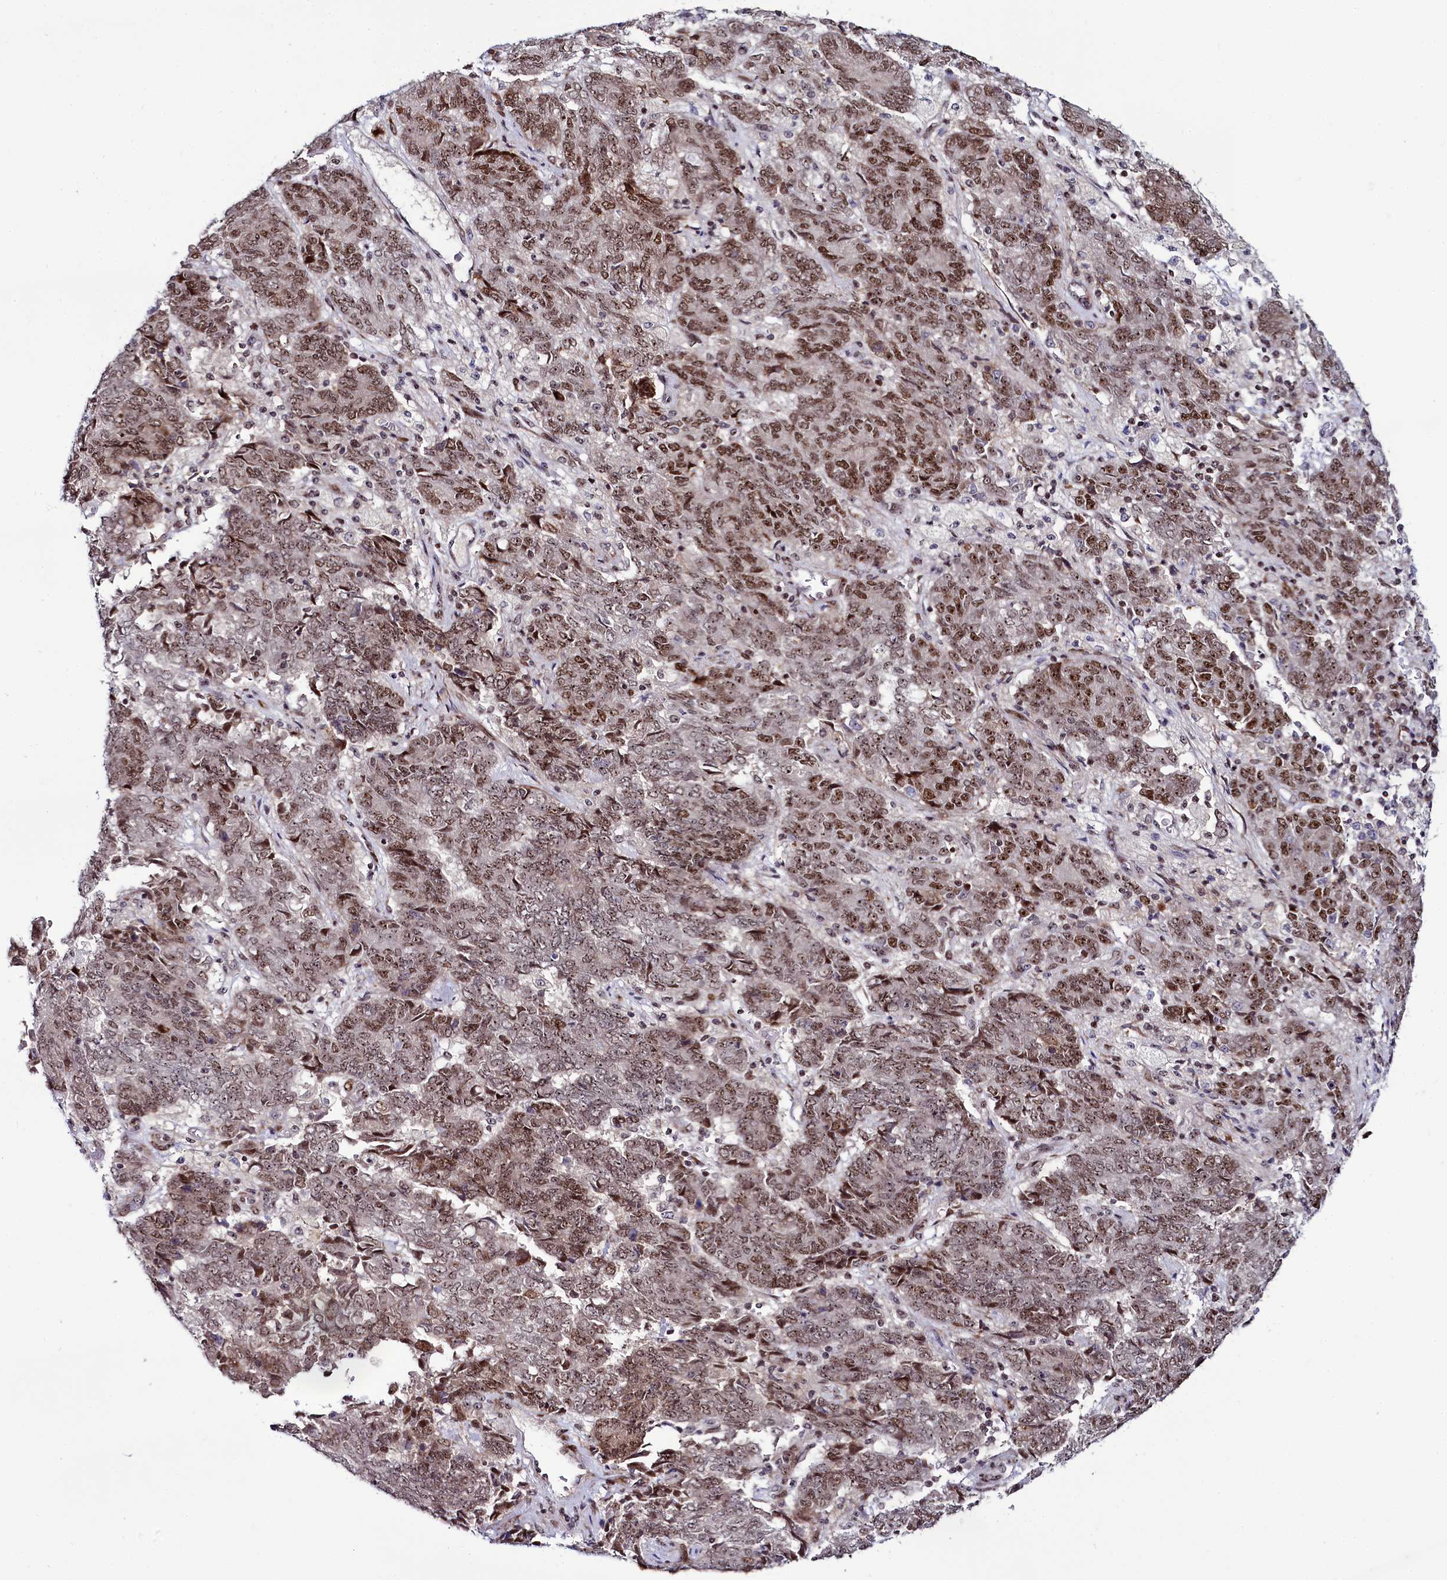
{"staining": {"intensity": "strong", "quantity": ">75%", "location": "nuclear"}, "tissue": "endometrial cancer", "cell_type": "Tumor cells", "image_type": "cancer", "snomed": [{"axis": "morphology", "description": "Adenocarcinoma, NOS"}, {"axis": "topography", "description": "Endometrium"}], "caption": "A photomicrograph of adenocarcinoma (endometrial) stained for a protein reveals strong nuclear brown staining in tumor cells. Nuclei are stained in blue.", "gene": "TCOF1", "patient": {"sex": "female", "age": 80}}